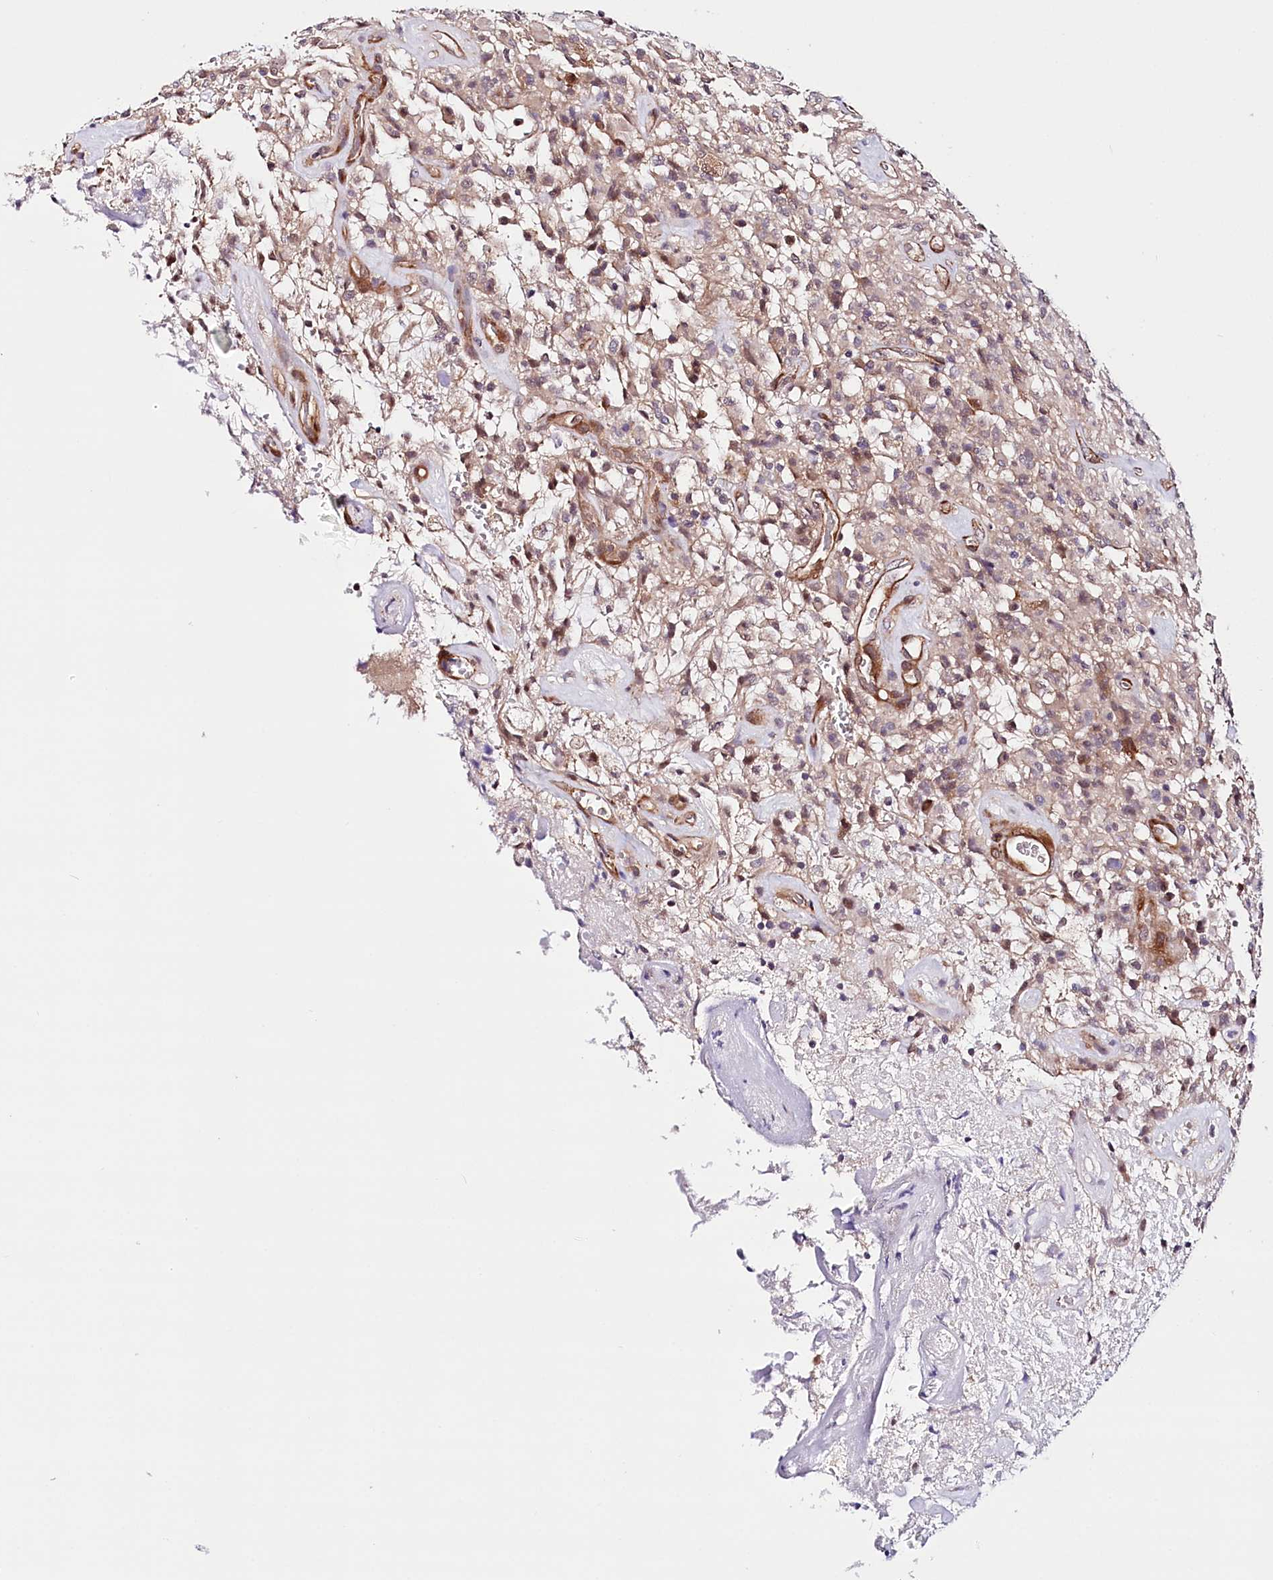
{"staining": {"intensity": "negative", "quantity": "none", "location": "none"}, "tissue": "glioma", "cell_type": "Tumor cells", "image_type": "cancer", "snomed": [{"axis": "morphology", "description": "Glioma, malignant, High grade"}, {"axis": "topography", "description": "Brain"}], "caption": "This image is of glioma stained with immunohistochemistry to label a protein in brown with the nuclei are counter-stained blue. There is no positivity in tumor cells.", "gene": "PPP2R5B", "patient": {"sex": "female", "age": 57}}